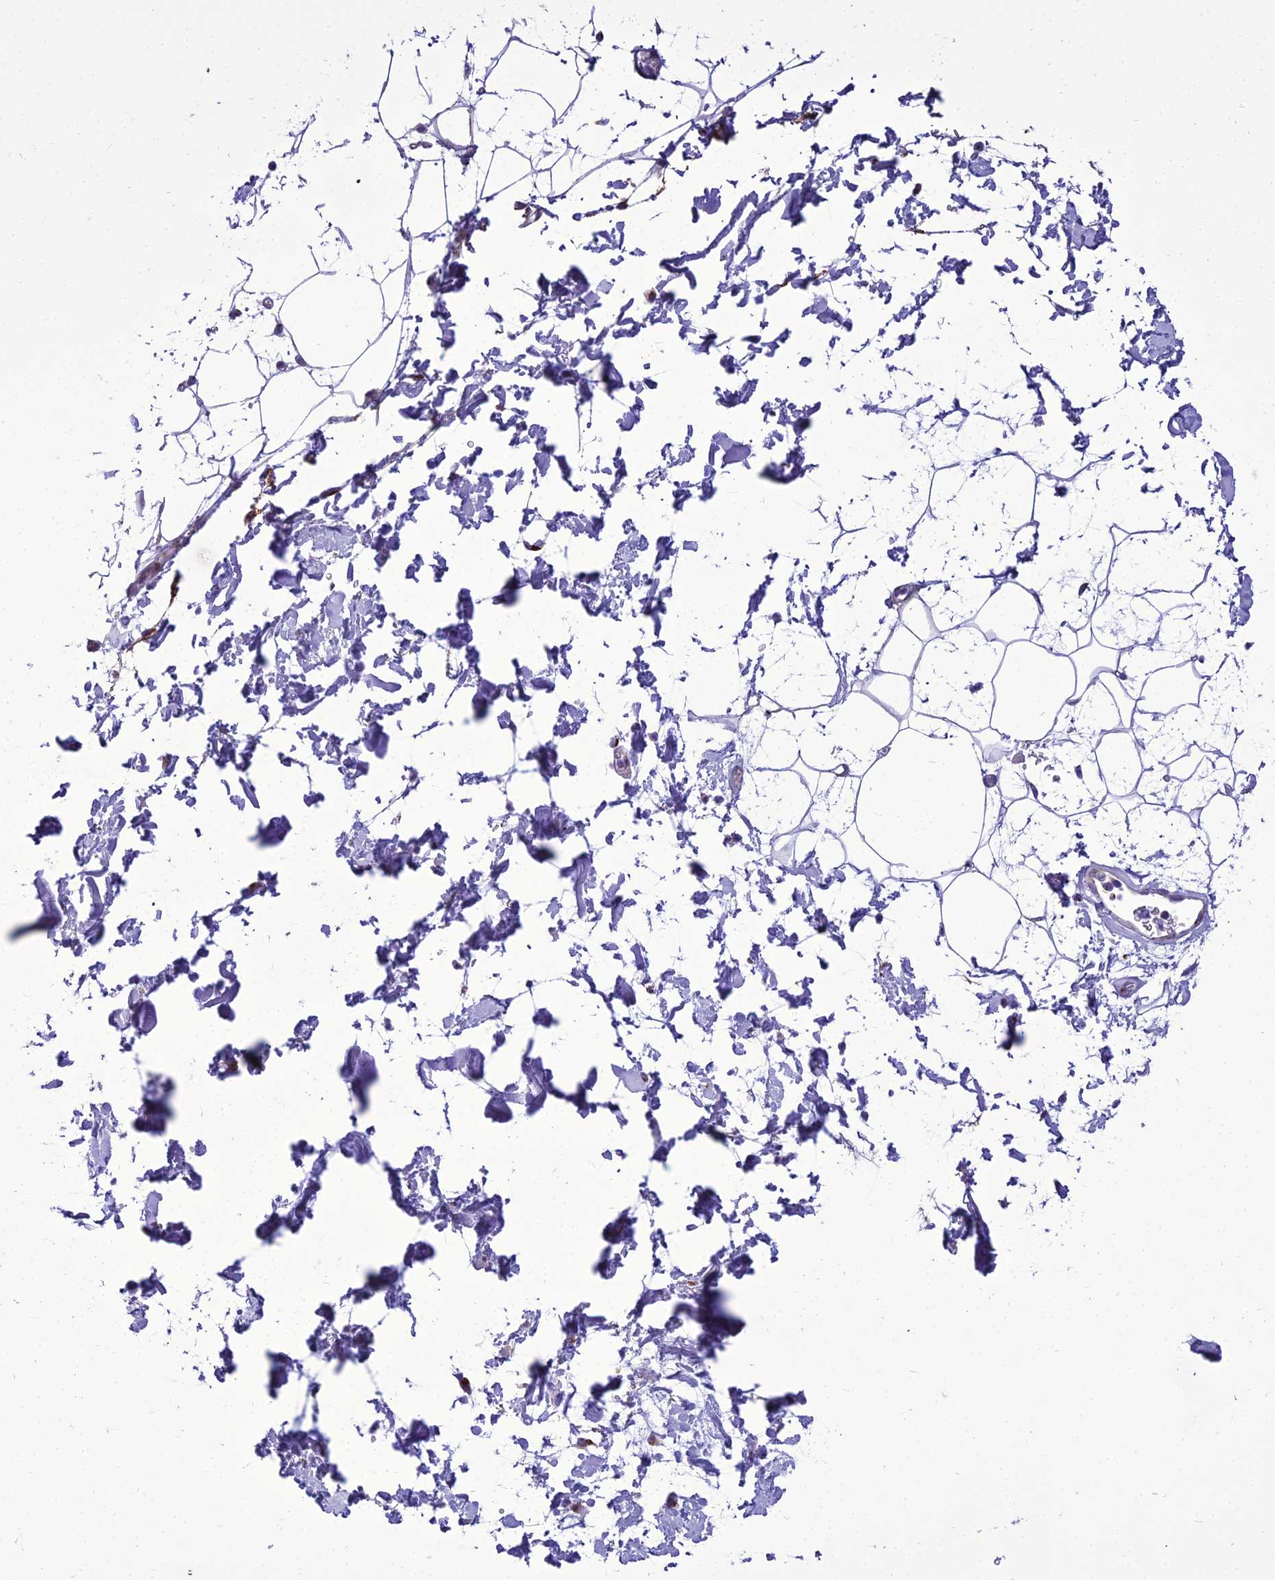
{"staining": {"intensity": "negative", "quantity": "none", "location": "none"}, "tissue": "adipose tissue", "cell_type": "Adipocytes", "image_type": "normal", "snomed": [{"axis": "morphology", "description": "Normal tissue, NOS"}, {"axis": "topography", "description": "Soft tissue"}], "caption": "Immunohistochemical staining of benign human adipose tissue reveals no significant expression in adipocytes. Brightfield microscopy of immunohistochemistry (IHC) stained with DAB (3,3'-diaminobenzidine) (brown) and hematoxylin (blue), captured at high magnification.", "gene": "GOLM2", "patient": {"sex": "male", "age": 72}}